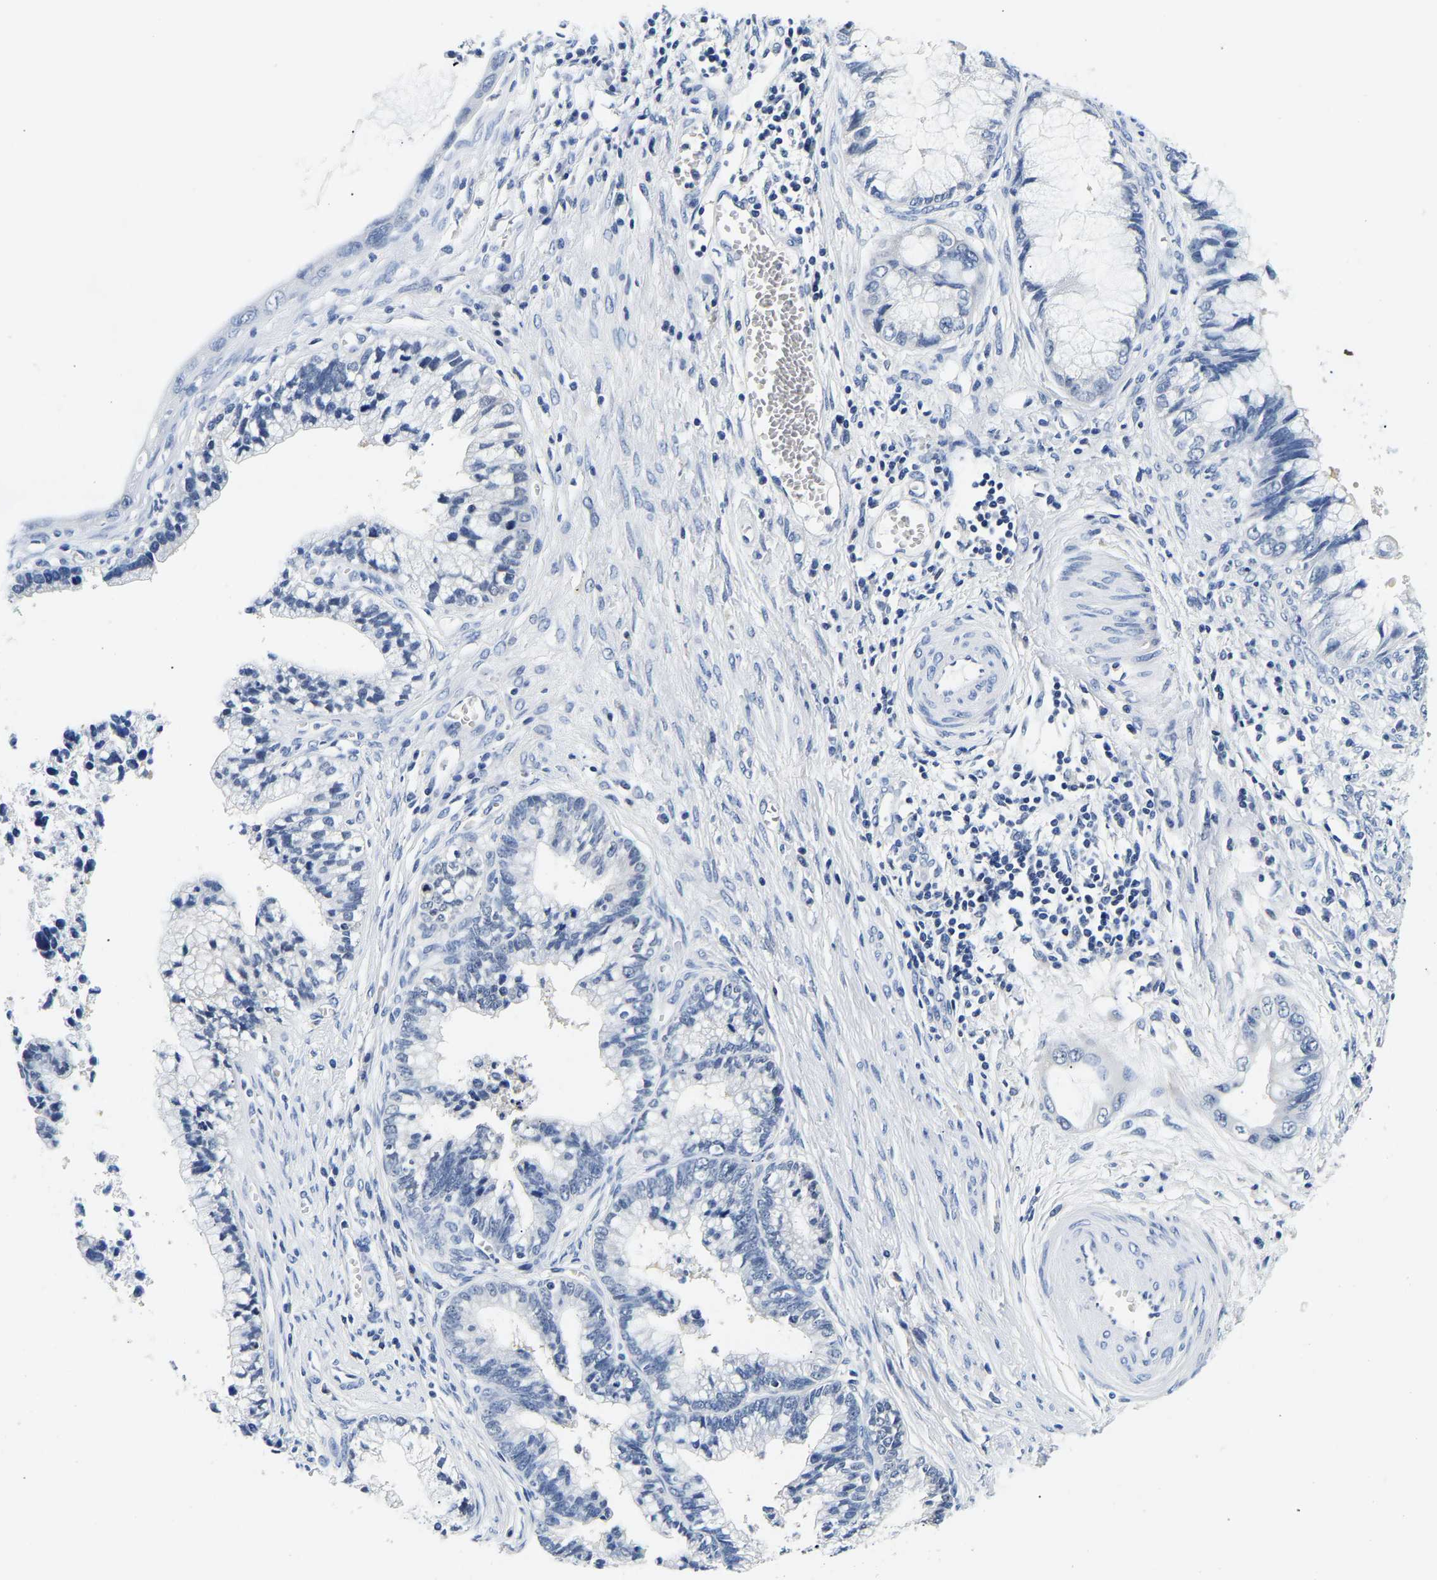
{"staining": {"intensity": "negative", "quantity": "none", "location": "none"}, "tissue": "cervical cancer", "cell_type": "Tumor cells", "image_type": "cancer", "snomed": [{"axis": "morphology", "description": "Adenocarcinoma, NOS"}, {"axis": "topography", "description": "Cervix"}], "caption": "DAB immunohistochemical staining of cervical cancer displays no significant staining in tumor cells.", "gene": "UCHL3", "patient": {"sex": "female", "age": 44}}